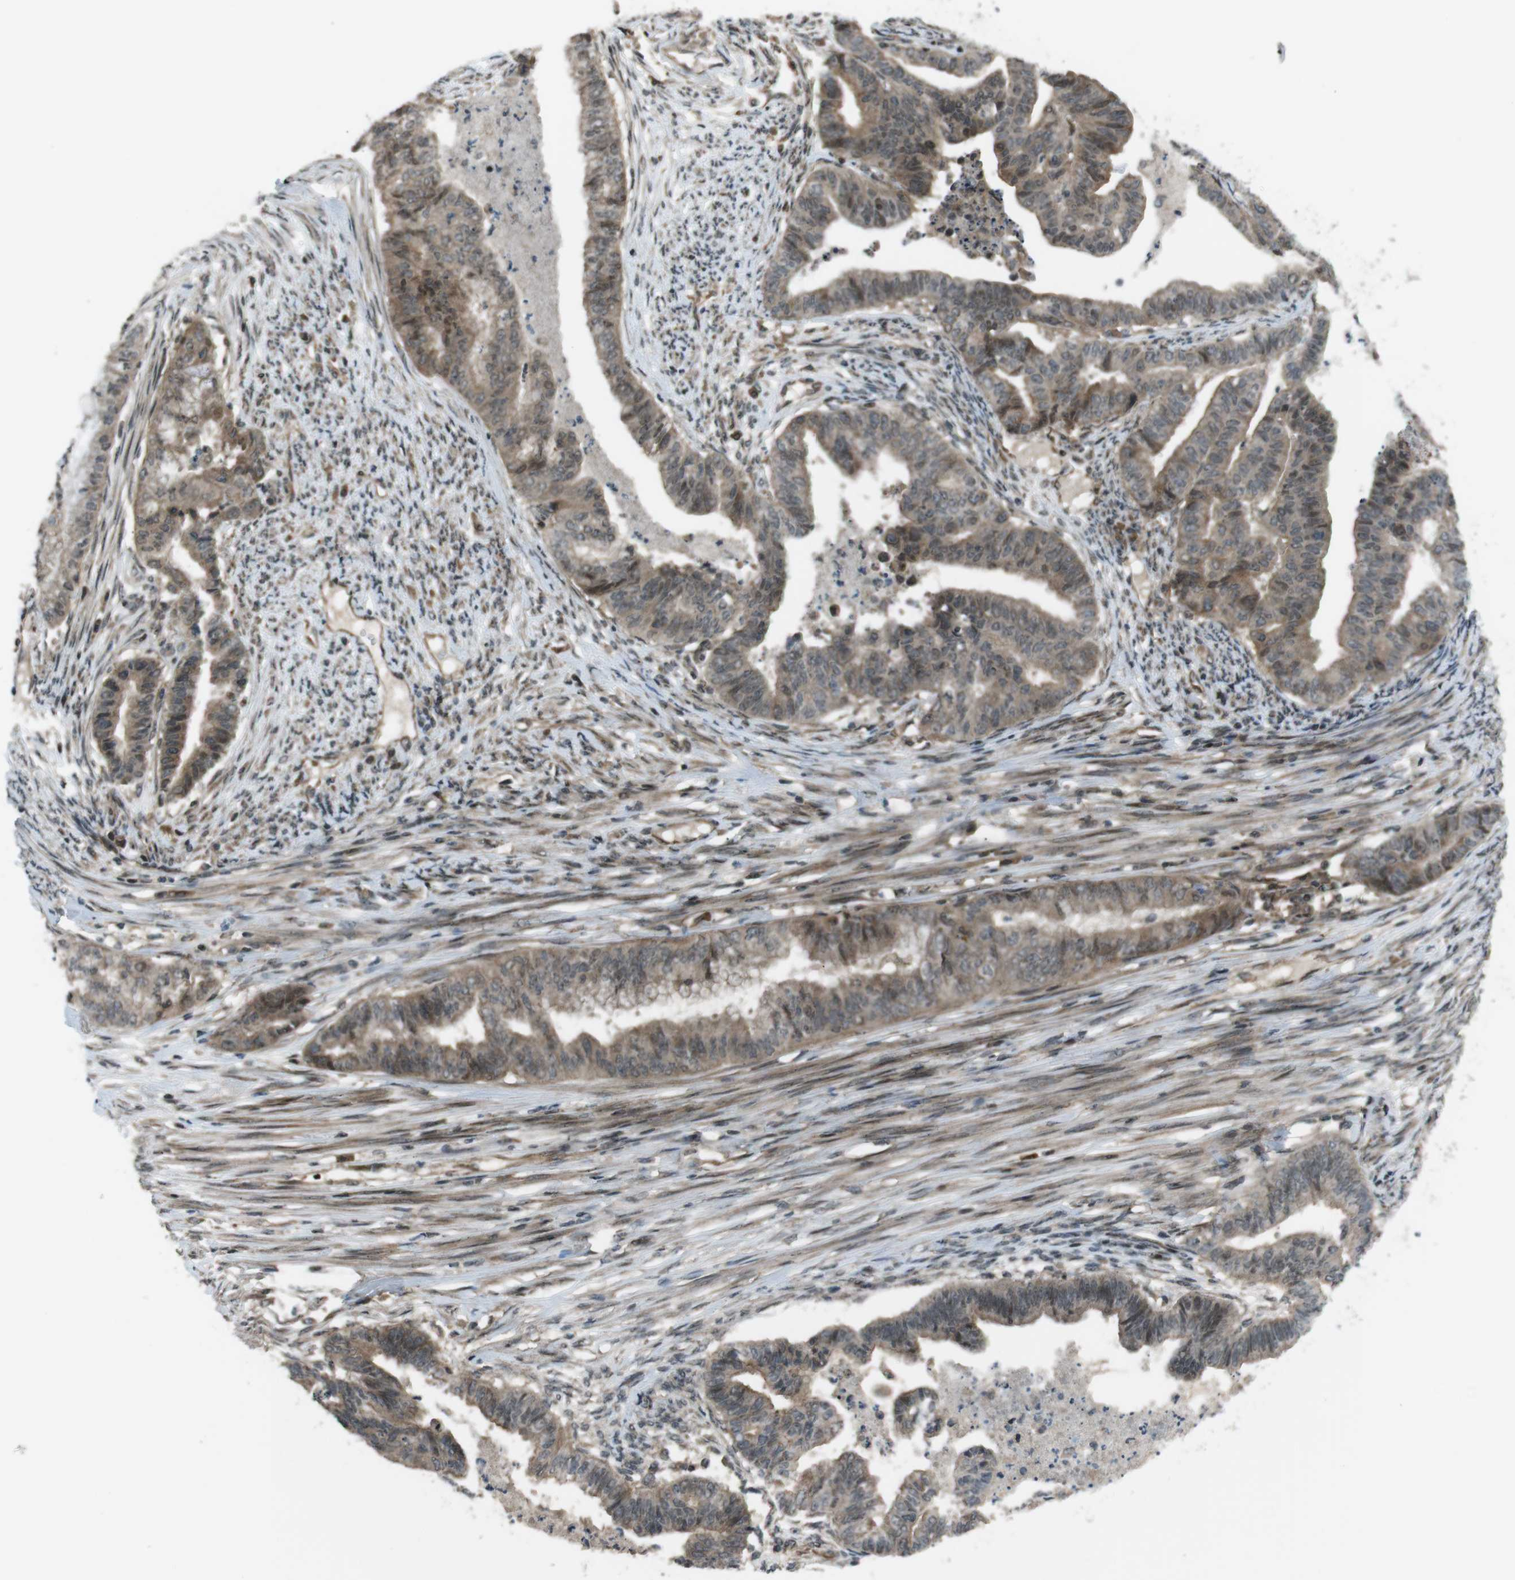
{"staining": {"intensity": "moderate", "quantity": ">75%", "location": "cytoplasmic/membranous,nuclear"}, "tissue": "endometrial cancer", "cell_type": "Tumor cells", "image_type": "cancer", "snomed": [{"axis": "morphology", "description": "Adenocarcinoma, NOS"}, {"axis": "topography", "description": "Endometrium"}], "caption": "Protein expression analysis of endometrial cancer (adenocarcinoma) exhibits moderate cytoplasmic/membranous and nuclear positivity in approximately >75% of tumor cells.", "gene": "TIAM2", "patient": {"sex": "female", "age": 79}}